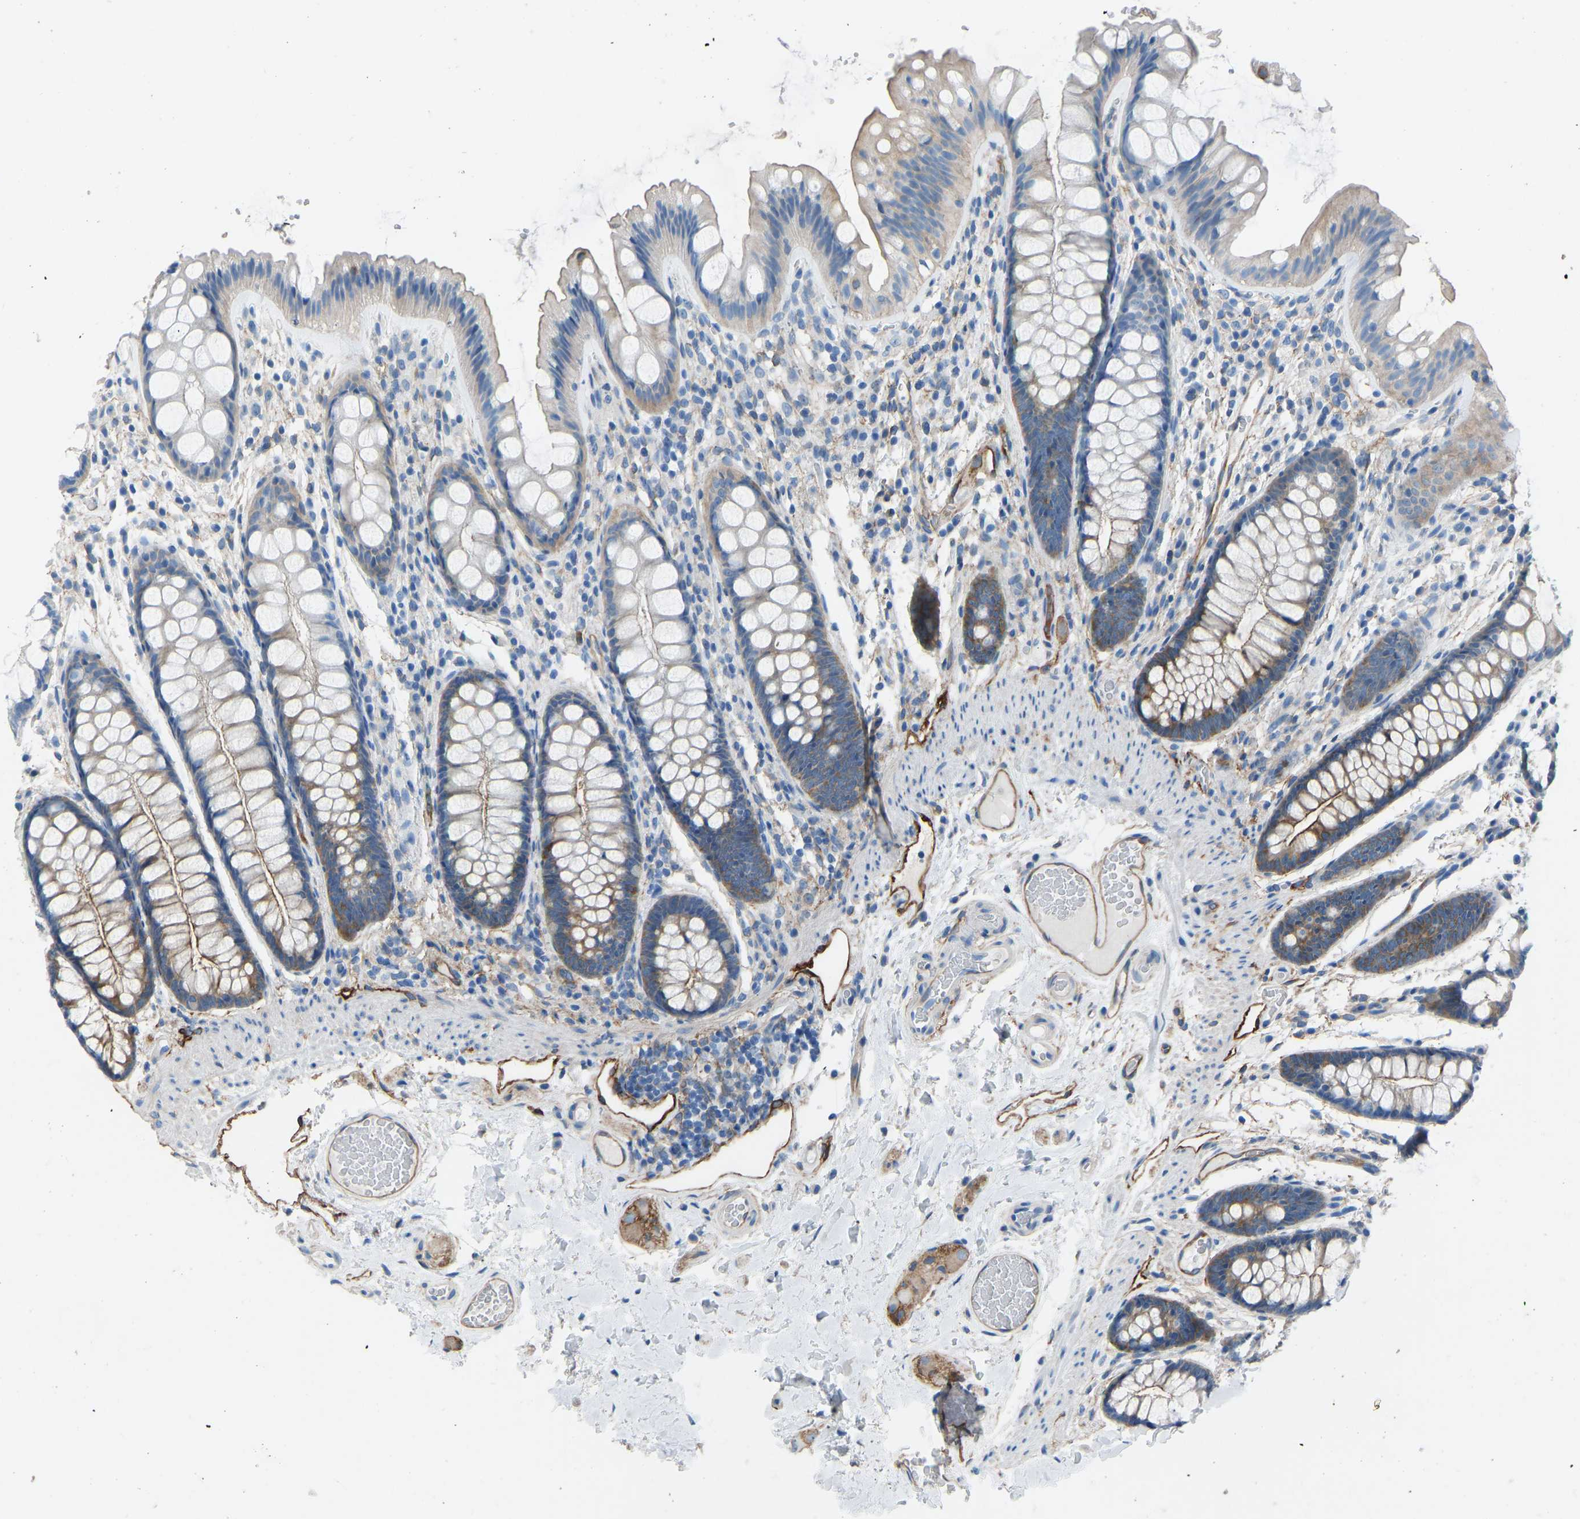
{"staining": {"intensity": "strong", "quantity": ">75%", "location": "cytoplasmic/membranous"}, "tissue": "colon", "cell_type": "Endothelial cells", "image_type": "normal", "snomed": [{"axis": "morphology", "description": "Normal tissue, NOS"}, {"axis": "topography", "description": "Colon"}], "caption": "Protein analysis of normal colon reveals strong cytoplasmic/membranous positivity in about >75% of endothelial cells.", "gene": "MYH10", "patient": {"sex": "female", "age": 56}}